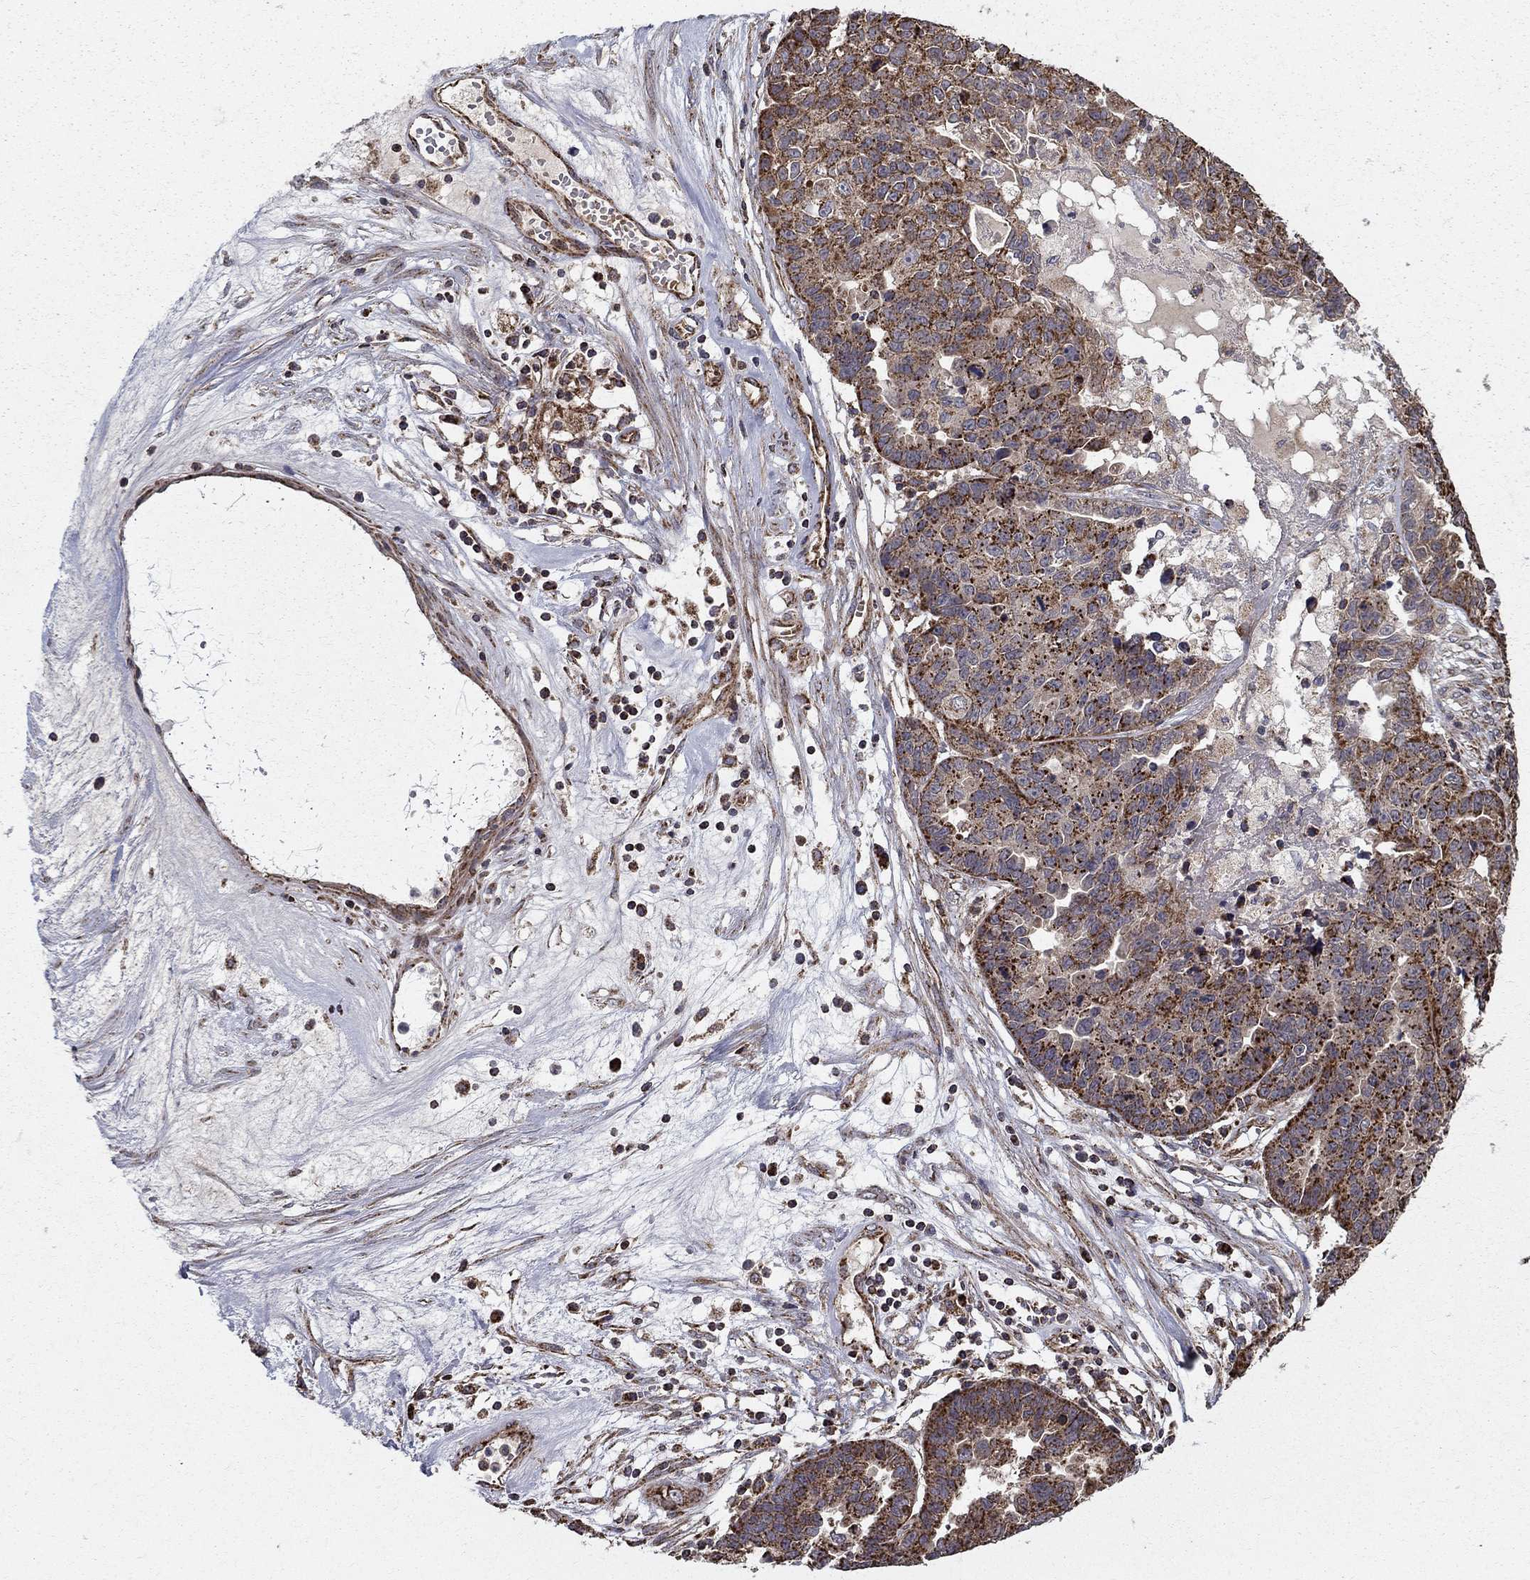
{"staining": {"intensity": "strong", "quantity": "25%-75%", "location": "cytoplasmic/membranous"}, "tissue": "ovarian cancer", "cell_type": "Tumor cells", "image_type": "cancer", "snomed": [{"axis": "morphology", "description": "Cystadenocarcinoma, serous, NOS"}, {"axis": "topography", "description": "Ovary"}], "caption": "Immunohistochemical staining of ovarian cancer exhibits high levels of strong cytoplasmic/membranous protein positivity in about 25%-75% of tumor cells.", "gene": "NDUFS8", "patient": {"sex": "female", "age": 87}}